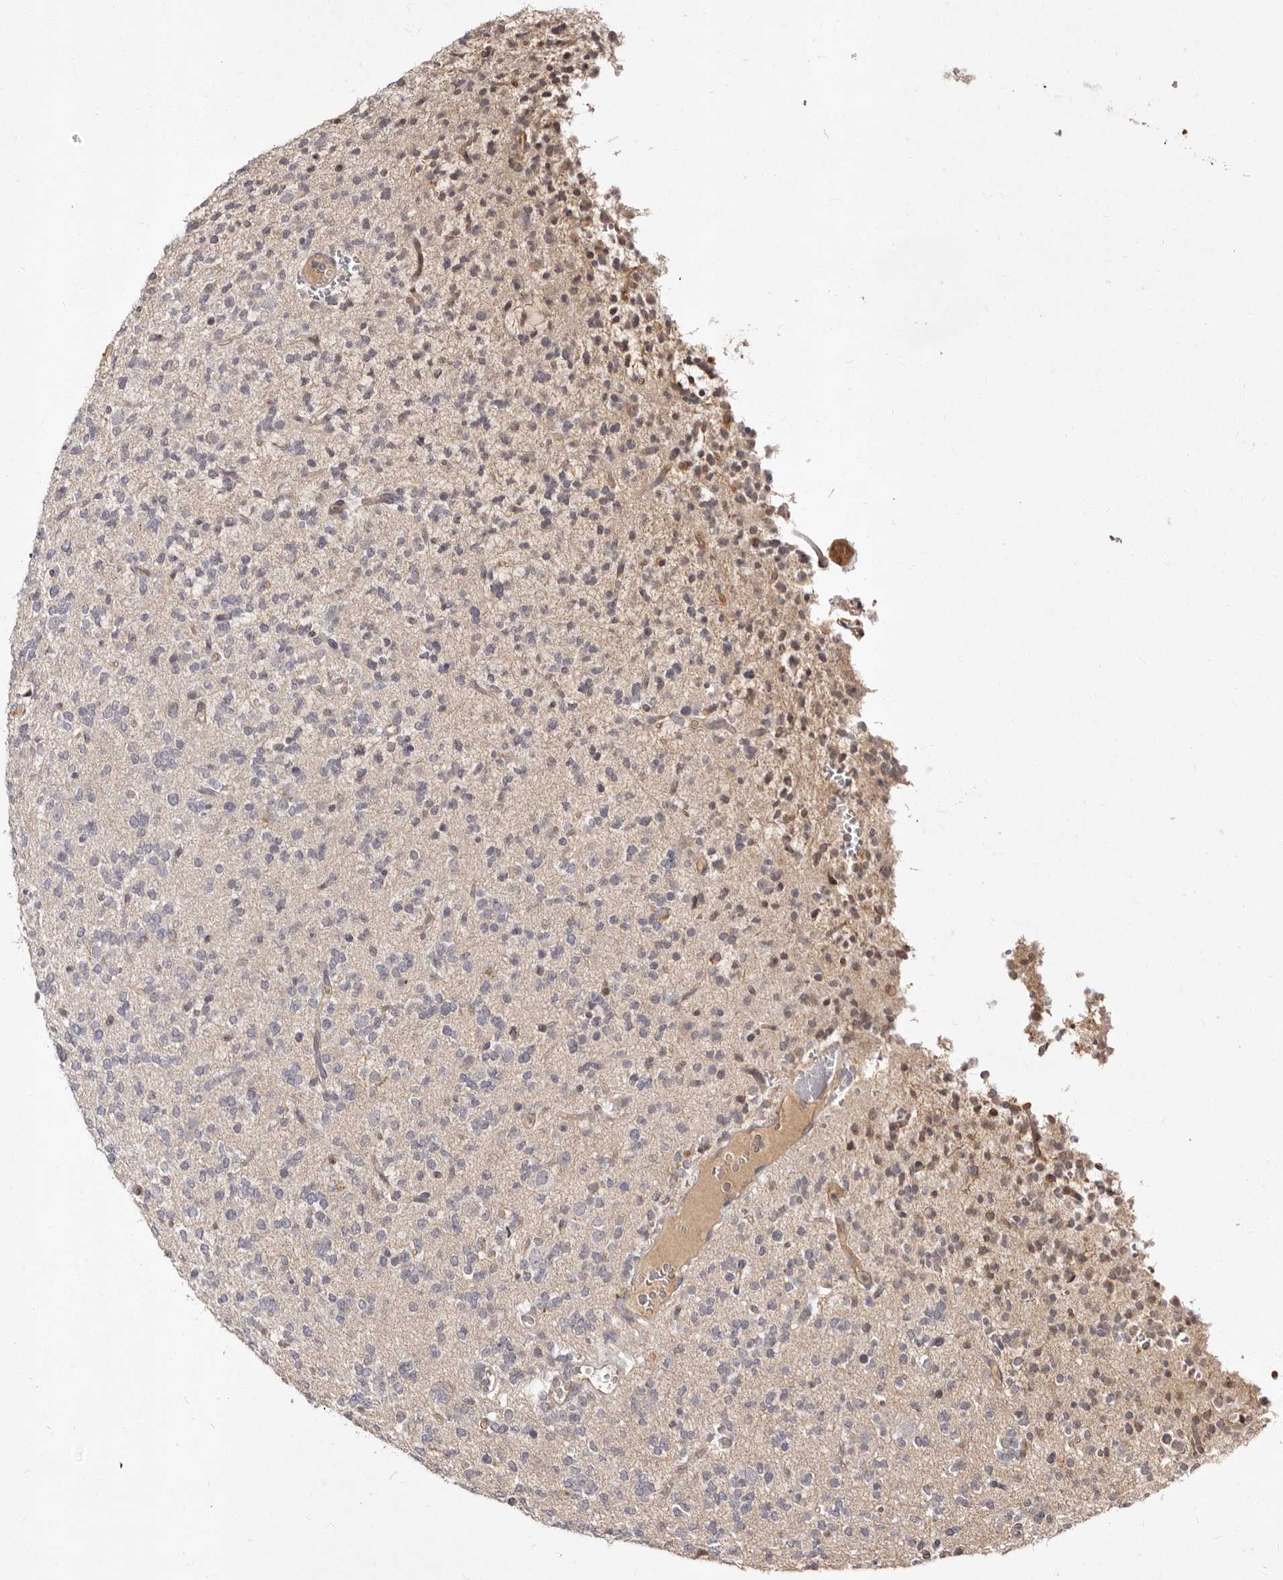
{"staining": {"intensity": "negative", "quantity": "none", "location": "none"}, "tissue": "glioma", "cell_type": "Tumor cells", "image_type": "cancer", "snomed": [{"axis": "morphology", "description": "Glioma, malignant, Low grade"}, {"axis": "topography", "description": "Brain"}], "caption": "The image displays no staining of tumor cells in glioma.", "gene": "LCORL", "patient": {"sex": "male", "age": 38}}